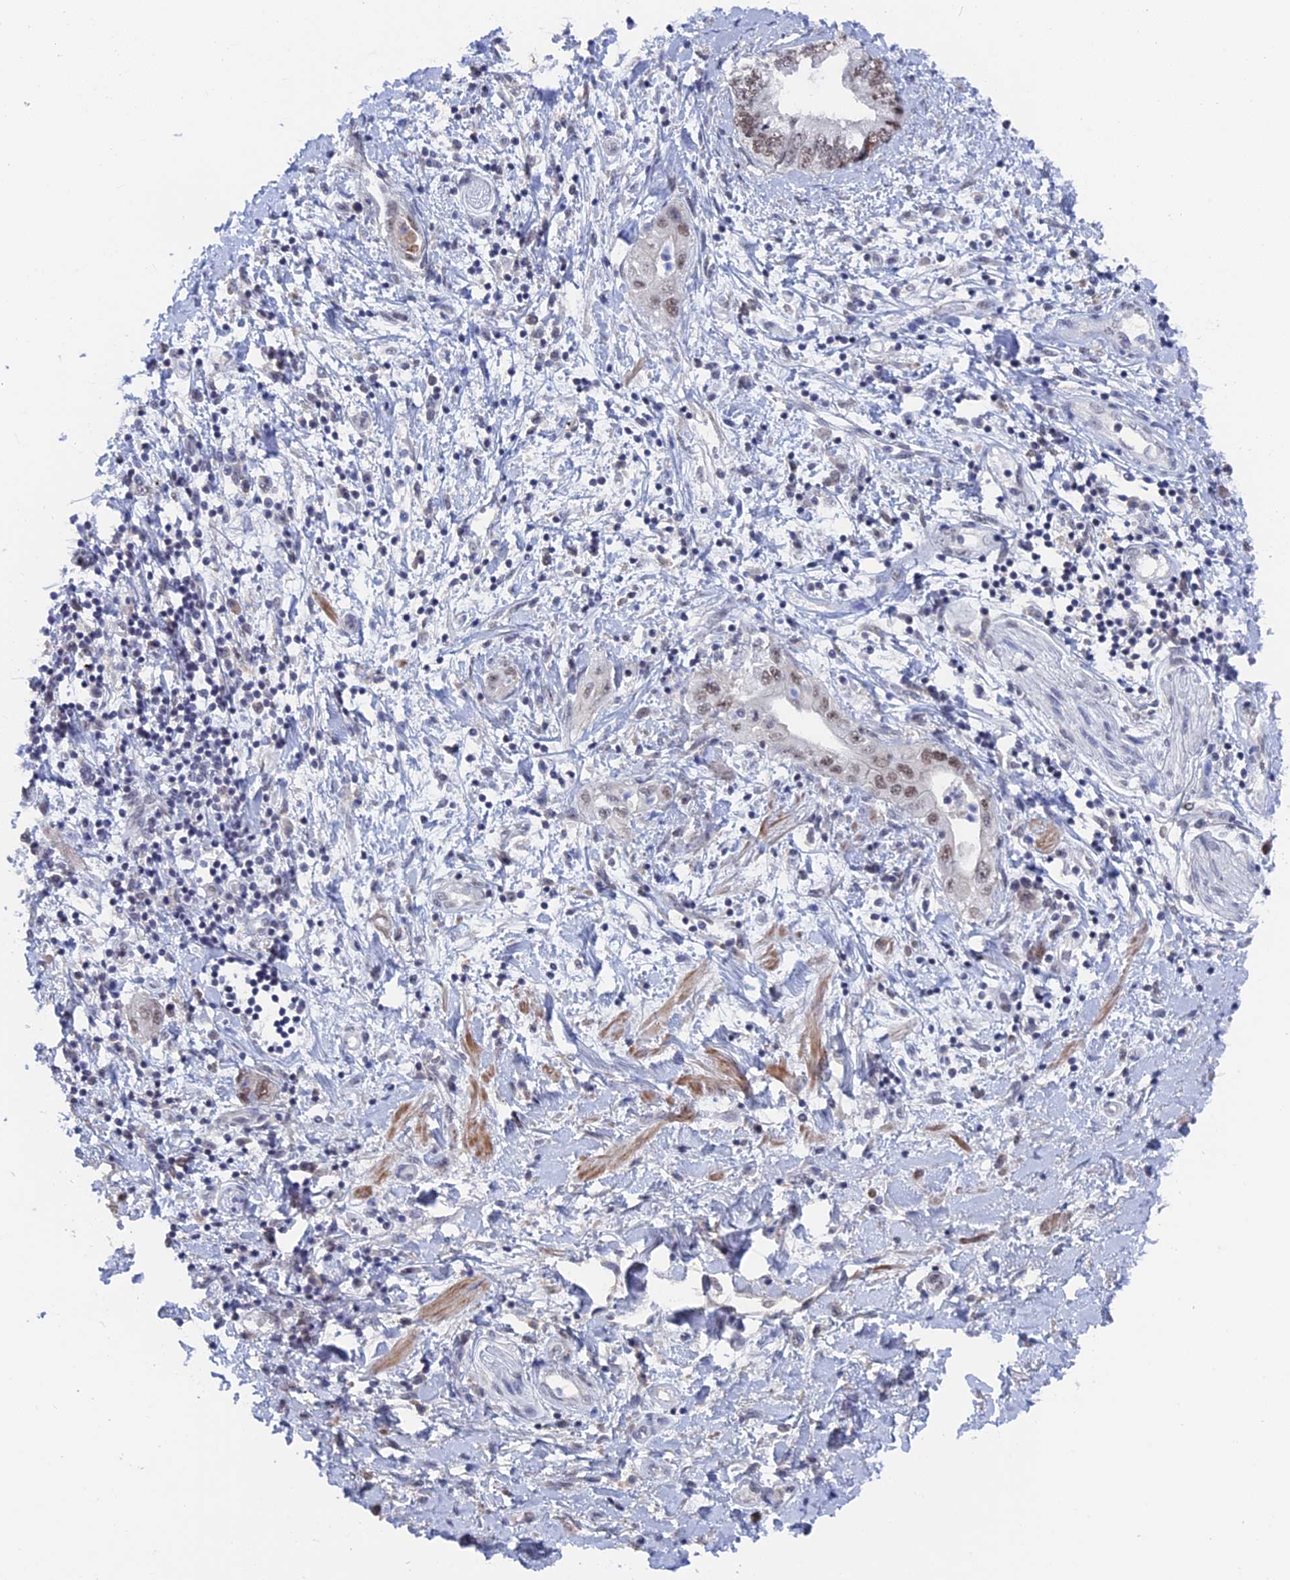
{"staining": {"intensity": "weak", "quantity": "25%-75%", "location": "nuclear"}, "tissue": "pancreatic cancer", "cell_type": "Tumor cells", "image_type": "cancer", "snomed": [{"axis": "morphology", "description": "Adenocarcinoma, NOS"}, {"axis": "topography", "description": "Pancreas"}], "caption": "High-power microscopy captured an immunohistochemistry (IHC) histopathology image of pancreatic cancer (adenocarcinoma), revealing weak nuclear staining in approximately 25%-75% of tumor cells.", "gene": "BRD2", "patient": {"sex": "female", "age": 73}}